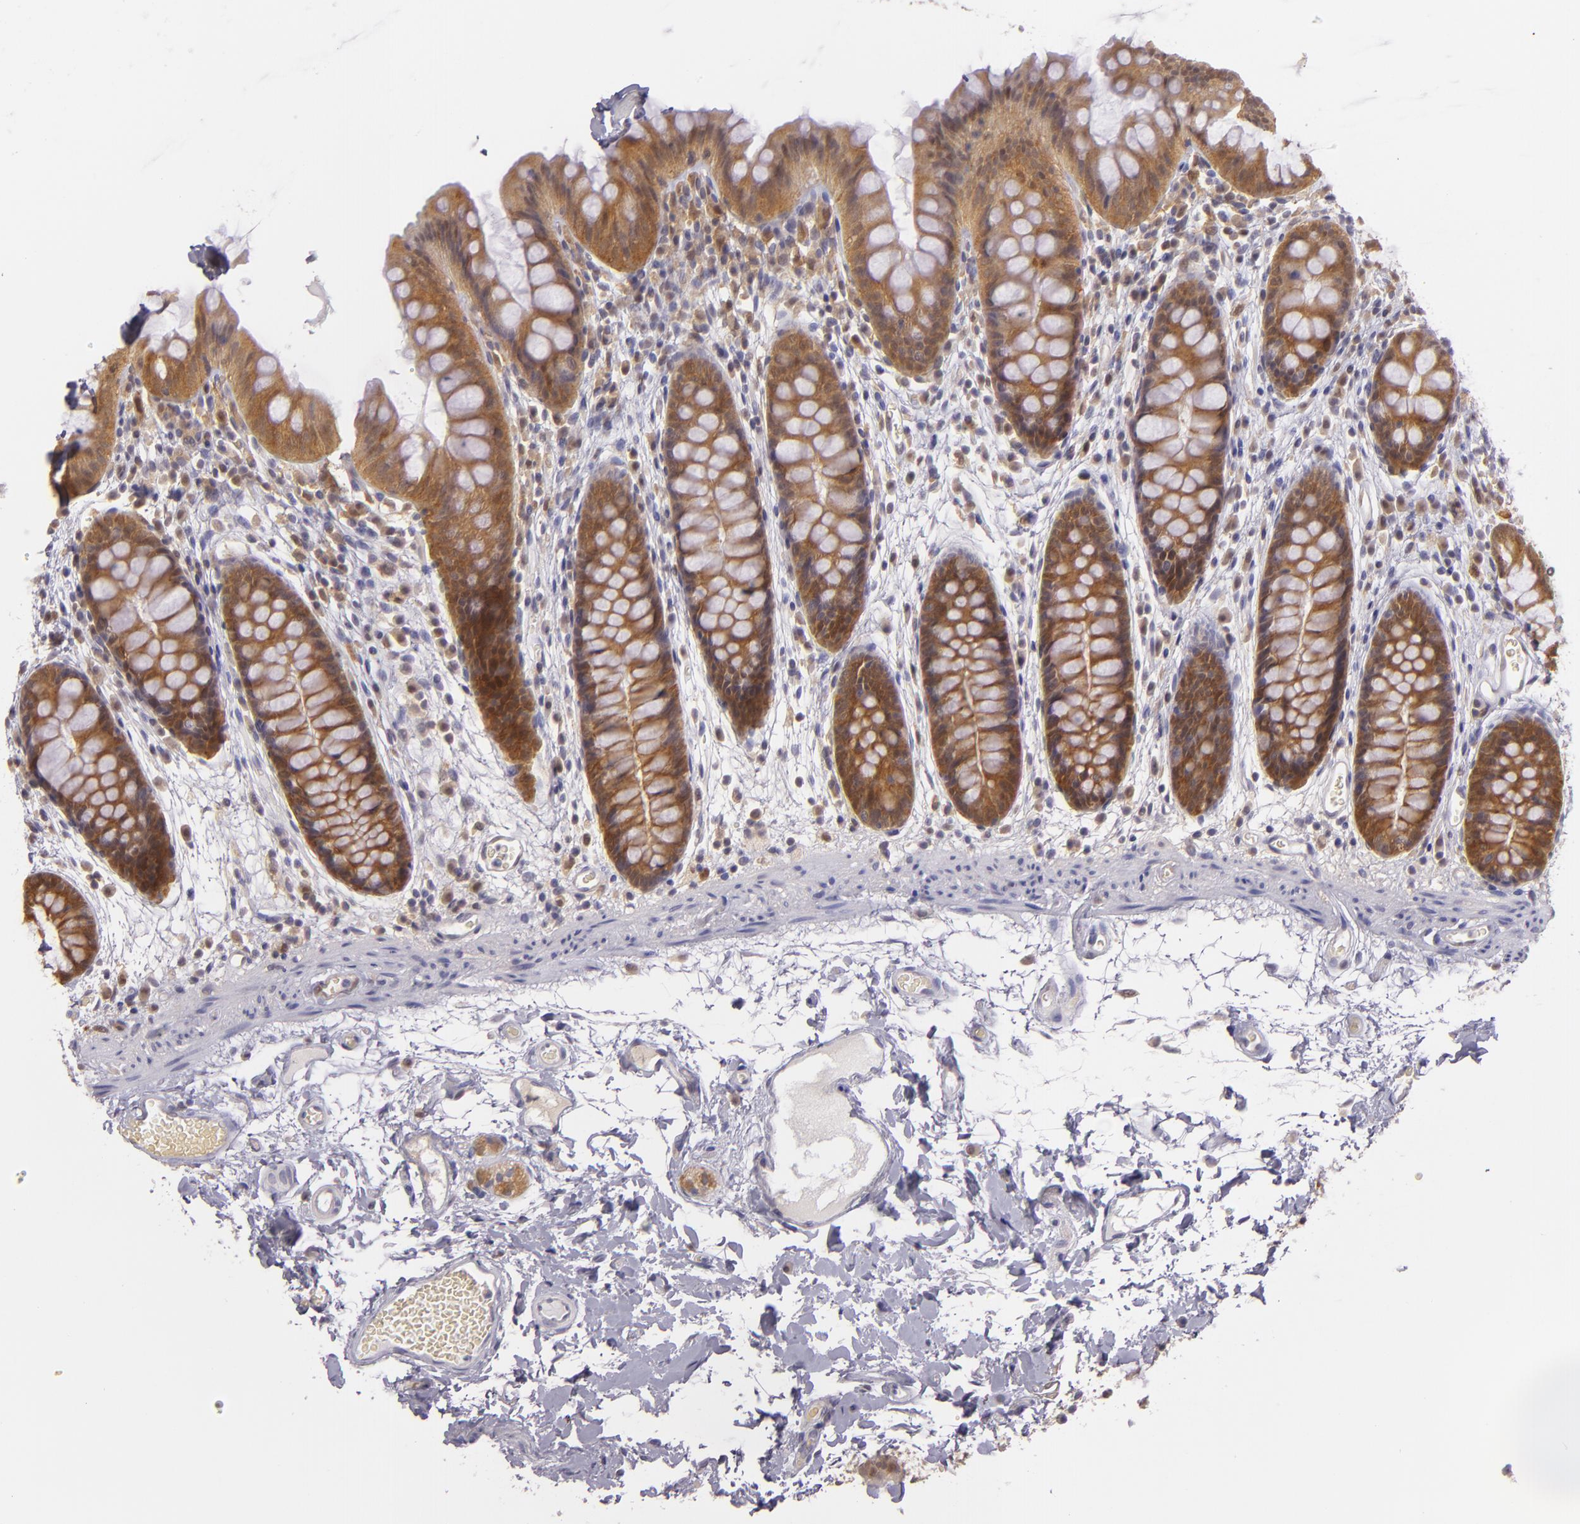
{"staining": {"intensity": "negative", "quantity": "none", "location": "none"}, "tissue": "colon", "cell_type": "Endothelial cells", "image_type": "normal", "snomed": [{"axis": "morphology", "description": "Normal tissue, NOS"}, {"axis": "topography", "description": "Smooth muscle"}, {"axis": "topography", "description": "Colon"}], "caption": "Immunohistochemistry (IHC) photomicrograph of normal colon: colon stained with DAB reveals no significant protein staining in endothelial cells. (Immunohistochemistry, brightfield microscopy, high magnification).", "gene": "HSPH1", "patient": {"sex": "male", "age": 67}}